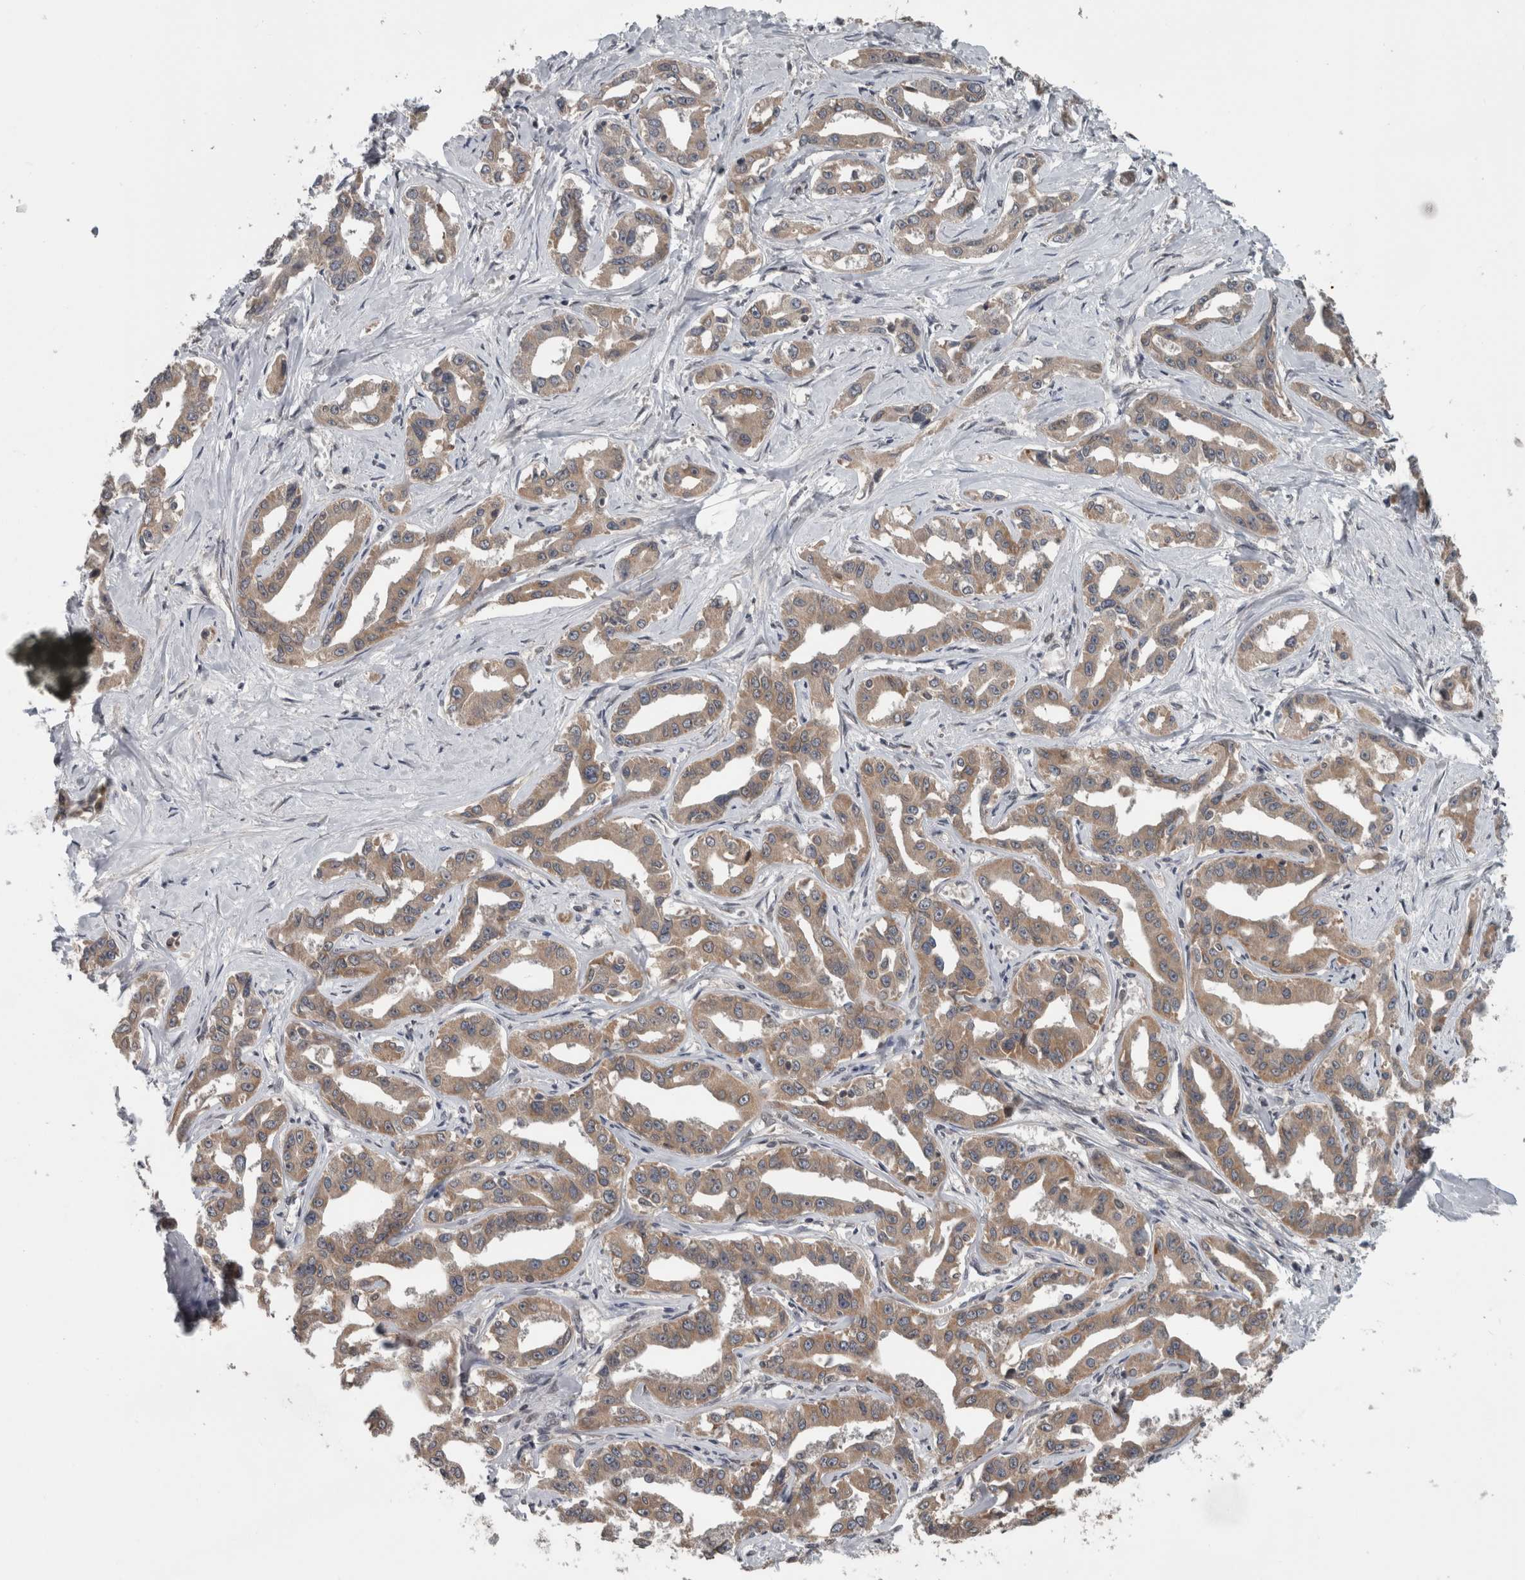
{"staining": {"intensity": "weak", "quantity": ">75%", "location": "cytoplasmic/membranous"}, "tissue": "liver cancer", "cell_type": "Tumor cells", "image_type": "cancer", "snomed": [{"axis": "morphology", "description": "Cholangiocarcinoma"}, {"axis": "topography", "description": "Liver"}], "caption": "Liver cholangiocarcinoma stained with a protein marker shows weak staining in tumor cells.", "gene": "ENY2", "patient": {"sex": "male", "age": 59}}